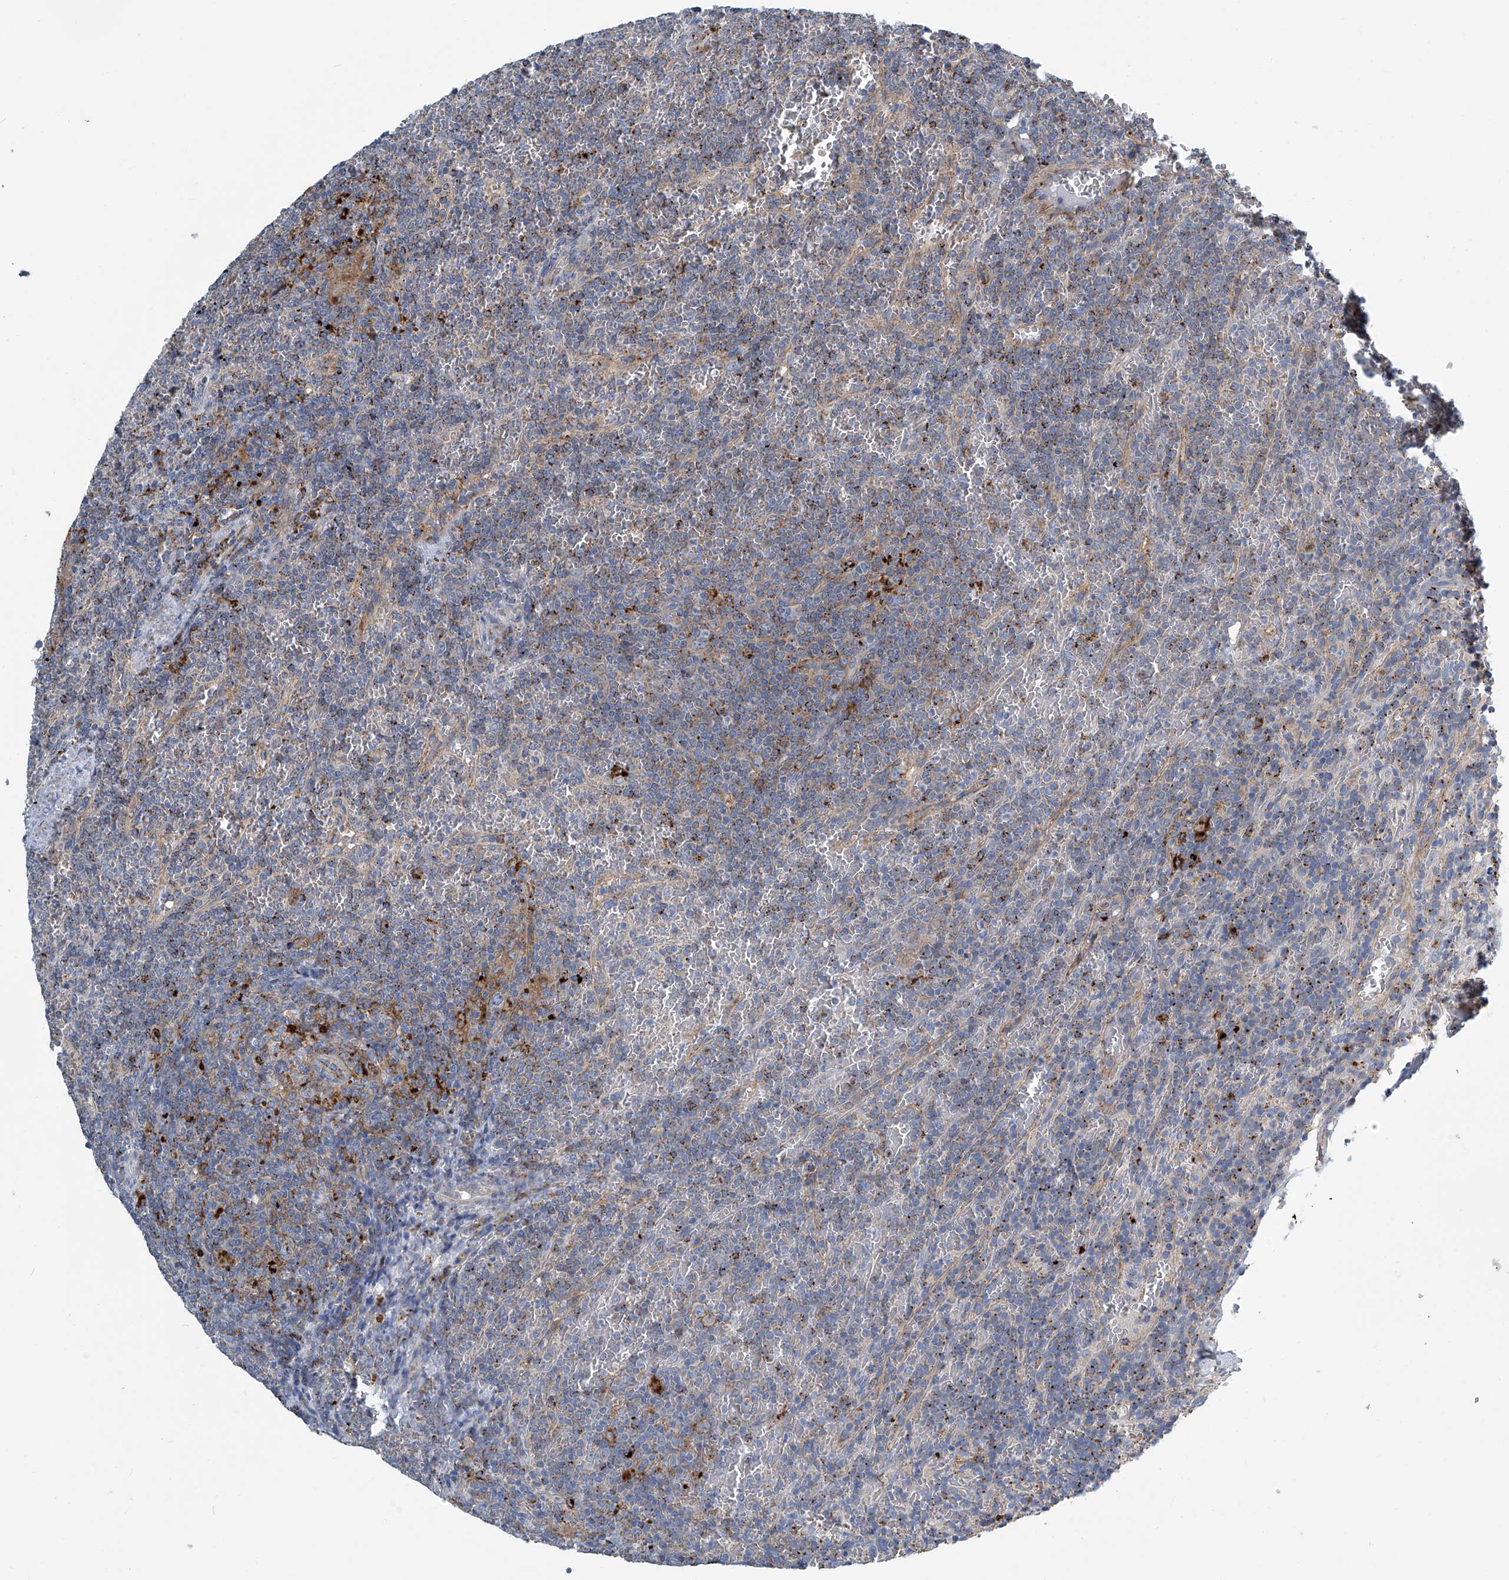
{"staining": {"intensity": "moderate", "quantity": "<25%", "location": "cytoplasmic/membranous"}, "tissue": "lymphoma", "cell_type": "Tumor cells", "image_type": "cancer", "snomed": [{"axis": "morphology", "description": "Malignant lymphoma, non-Hodgkin's type, Low grade"}, {"axis": "topography", "description": "Spleen"}], "caption": "Immunohistochemical staining of human lymphoma exhibits low levels of moderate cytoplasmic/membranous protein staining in approximately <25% of tumor cells.", "gene": "FAM167A", "patient": {"sex": "female", "age": 19}}